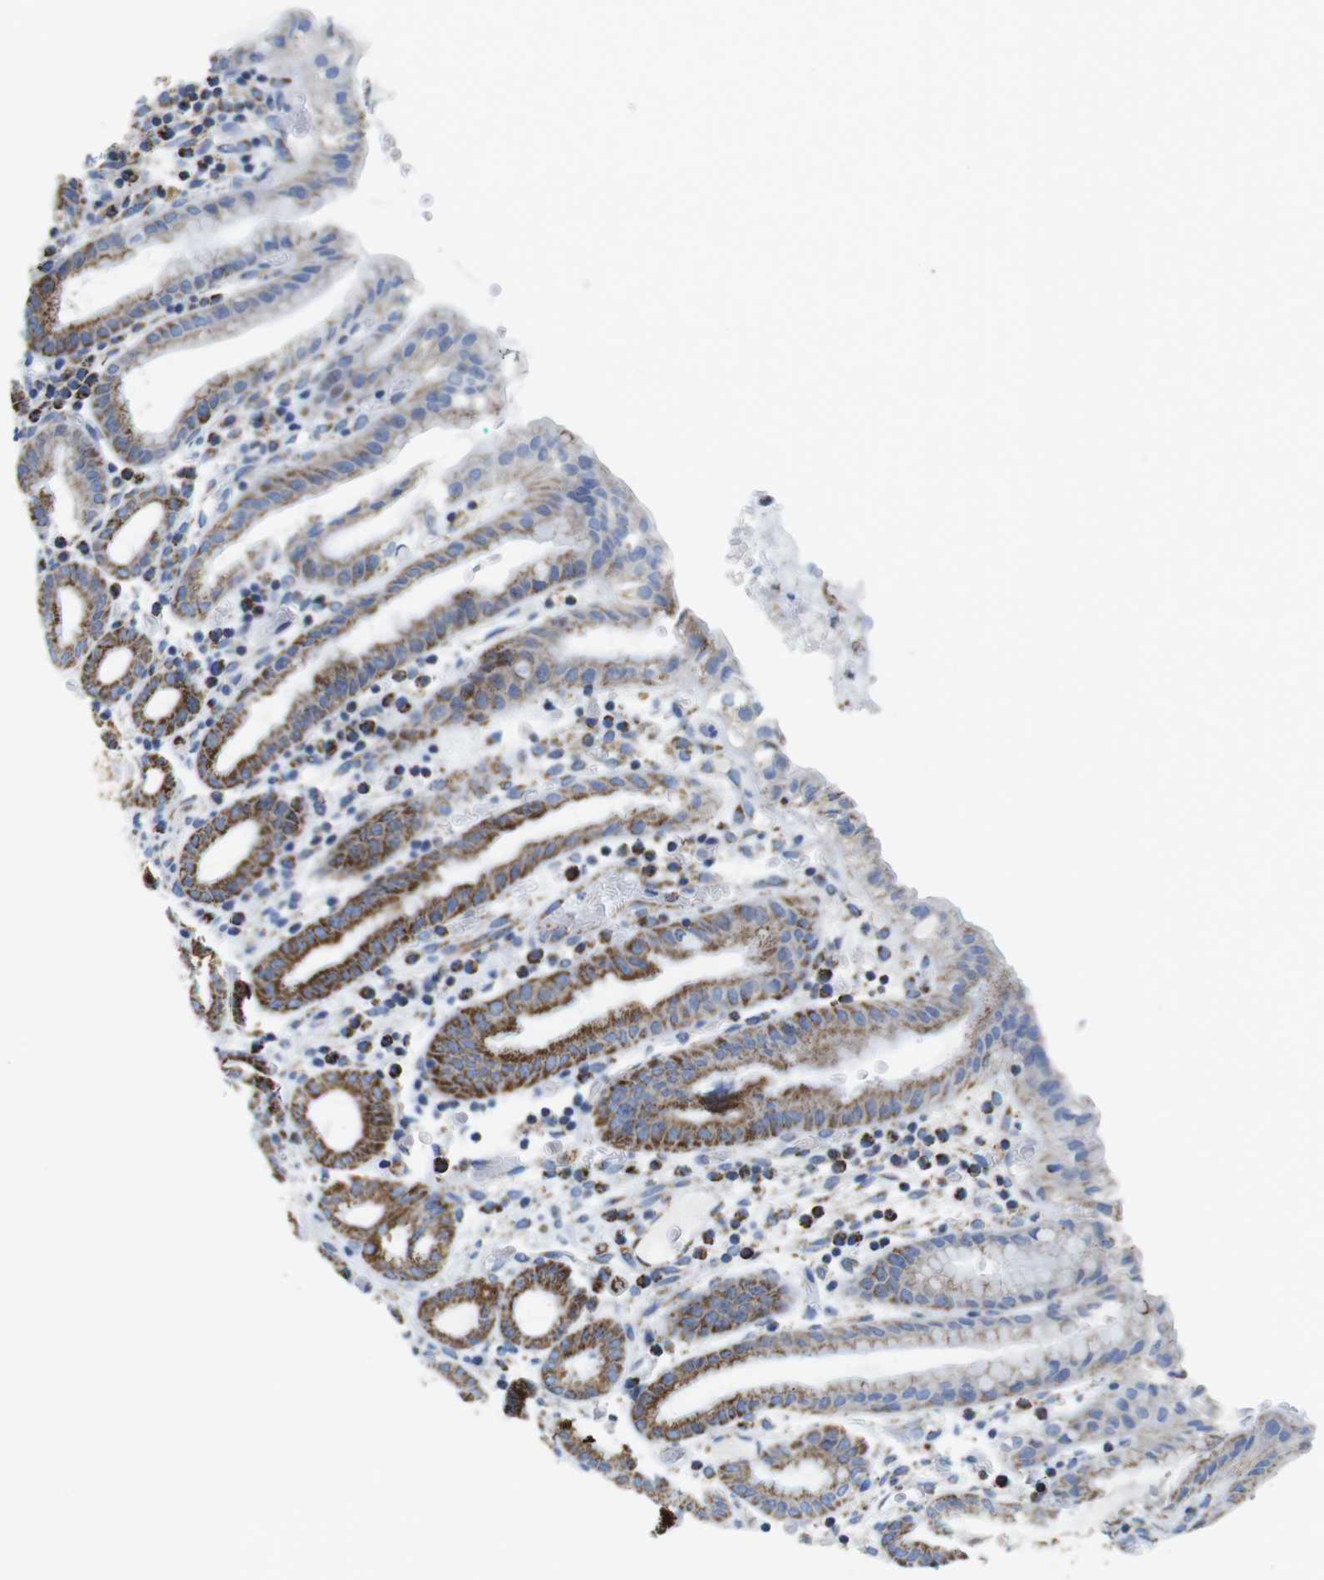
{"staining": {"intensity": "moderate", "quantity": ">75%", "location": "cytoplasmic/membranous"}, "tissue": "stomach", "cell_type": "Glandular cells", "image_type": "normal", "snomed": [{"axis": "morphology", "description": "Normal tissue, NOS"}, {"axis": "topography", "description": "Stomach, upper"}], "caption": "Stomach stained with immunohistochemistry (IHC) exhibits moderate cytoplasmic/membranous expression in about >75% of glandular cells. The staining is performed using DAB (3,3'-diaminobenzidine) brown chromogen to label protein expression. The nuclei are counter-stained blue using hematoxylin.", "gene": "ATP5PO", "patient": {"sex": "male", "age": 68}}